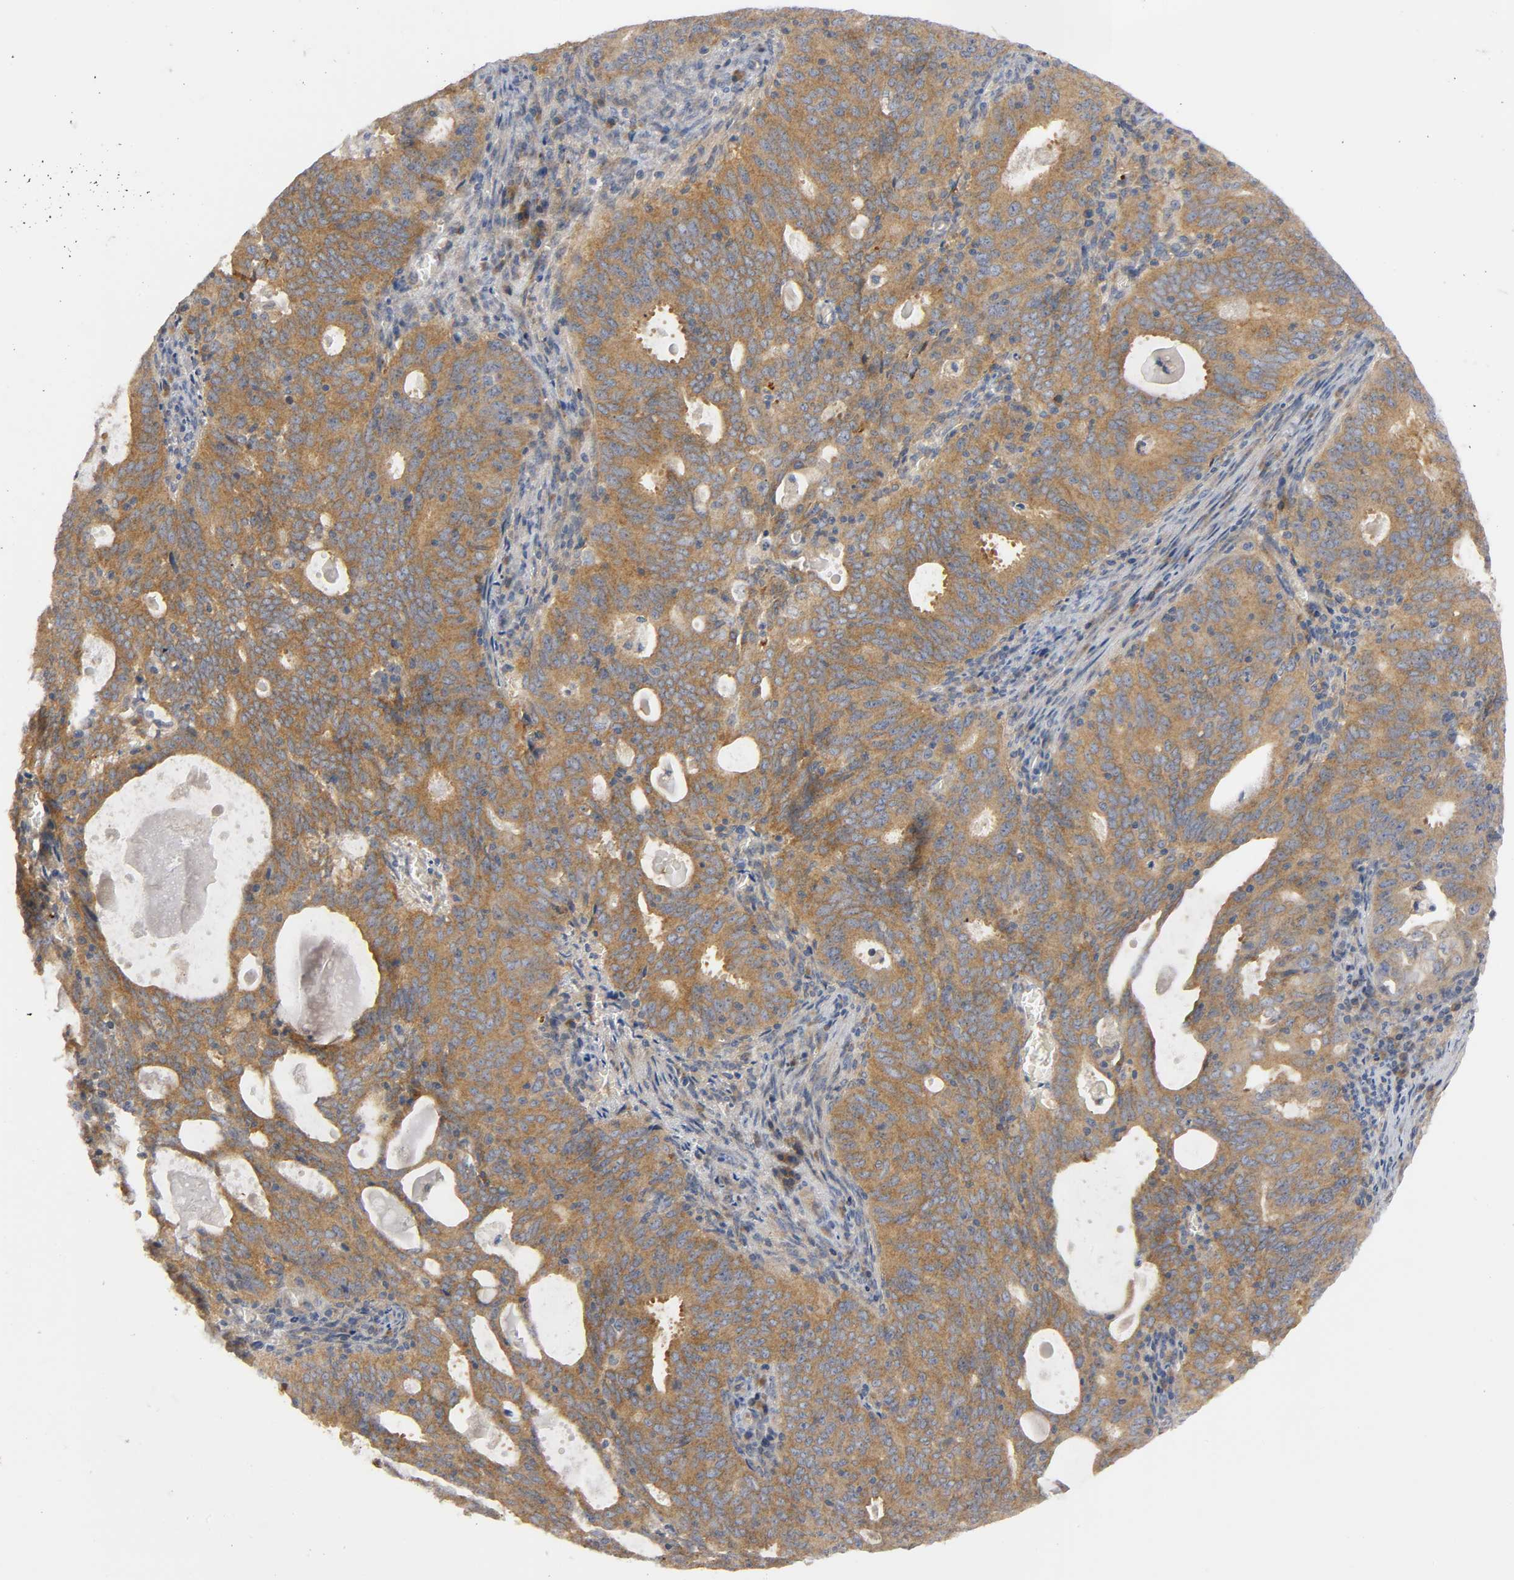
{"staining": {"intensity": "moderate", "quantity": ">75%", "location": "cytoplasmic/membranous"}, "tissue": "cervical cancer", "cell_type": "Tumor cells", "image_type": "cancer", "snomed": [{"axis": "morphology", "description": "Adenocarcinoma, NOS"}, {"axis": "topography", "description": "Cervix"}], "caption": "This is an image of immunohistochemistry (IHC) staining of cervical cancer (adenocarcinoma), which shows moderate expression in the cytoplasmic/membranous of tumor cells.", "gene": "HDAC6", "patient": {"sex": "female", "age": 44}}